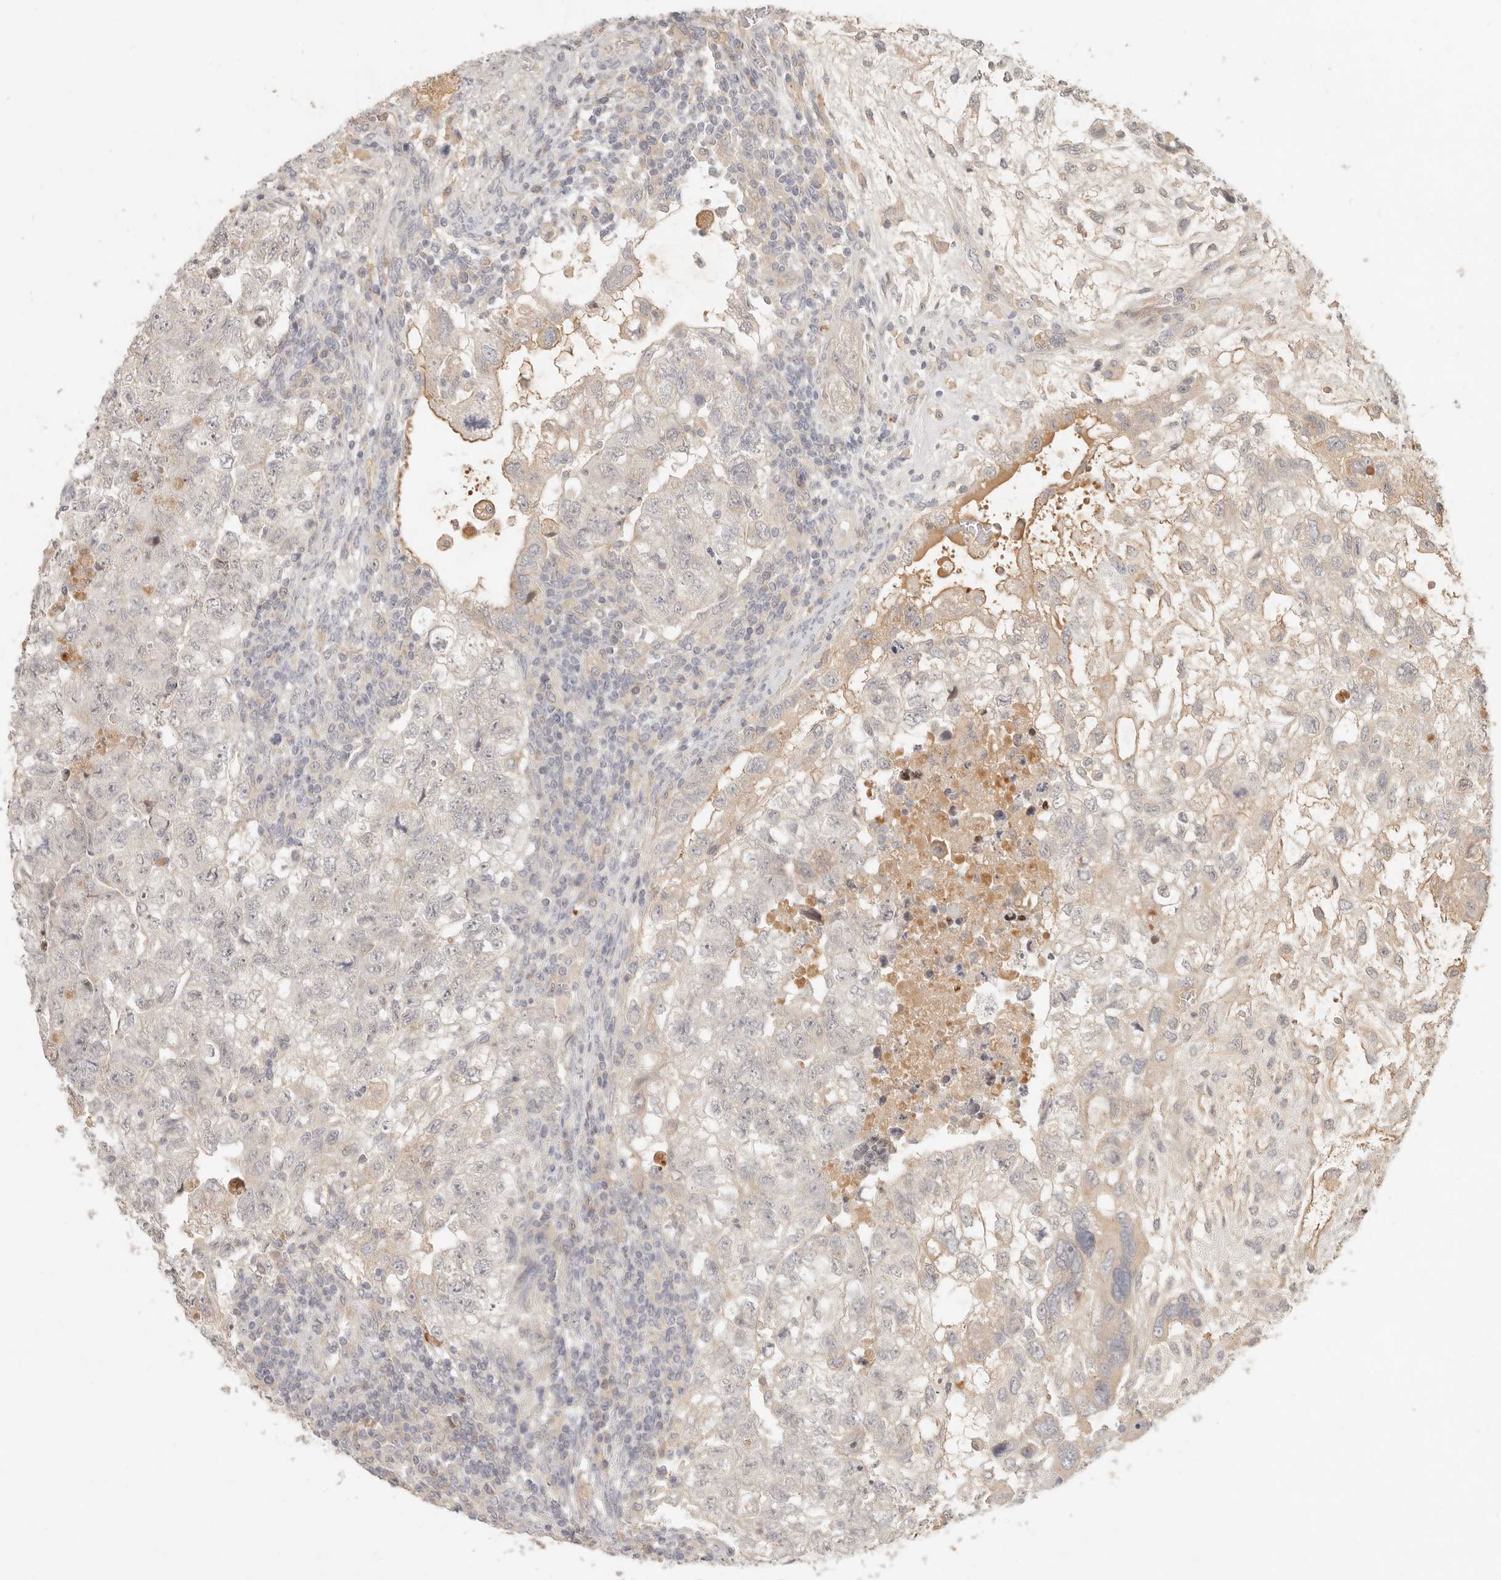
{"staining": {"intensity": "weak", "quantity": "<25%", "location": "cytoplasmic/membranous"}, "tissue": "testis cancer", "cell_type": "Tumor cells", "image_type": "cancer", "snomed": [{"axis": "morphology", "description": "Carcinoma, Embryonal, NOS"}, {"axis": "topography", "description": "Testis"}], "caption": "There is no significant staining in tumor cells of testis embryonal carcinoma.", "gene": "UBXN11", "patient": {"sex": "male", "age": 37}}